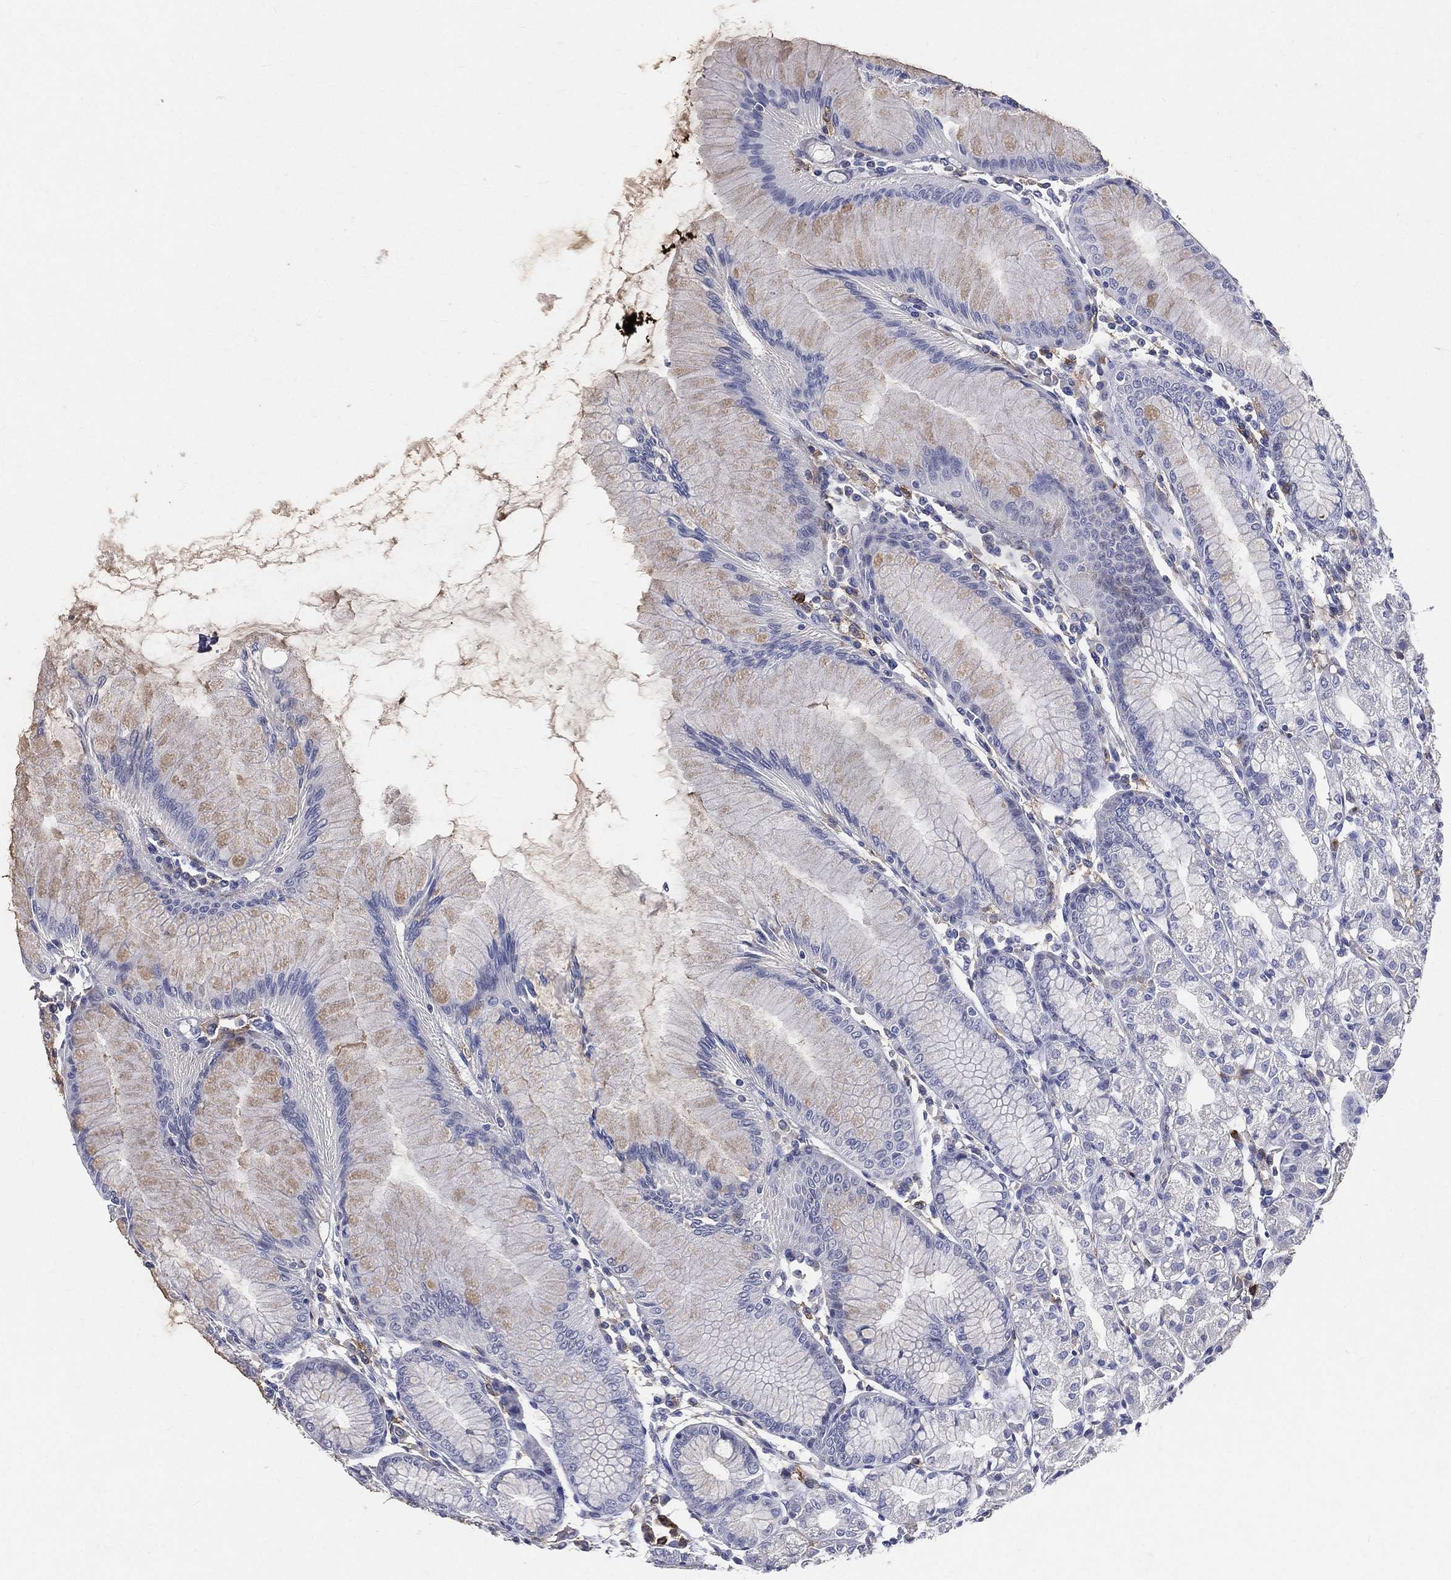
{"staining": {"intensity": "weak", "quantity": "<25%", "location": "cytoplasmic/membranous"}, "tissue": "stomach", "cell_type": "Glandular cells", "image_type": "normal", "snomed": [{"axis": "morphology", "description": "Normal tissue, NOS"}, {"axis": "topography", "description": "Stomach"}], "caption": "Immunohistochemical staining of normal stomach displays no significant positivity in glandular cells.", "gene": "CD33", "patient": {"sex": "female", "age": 57}}